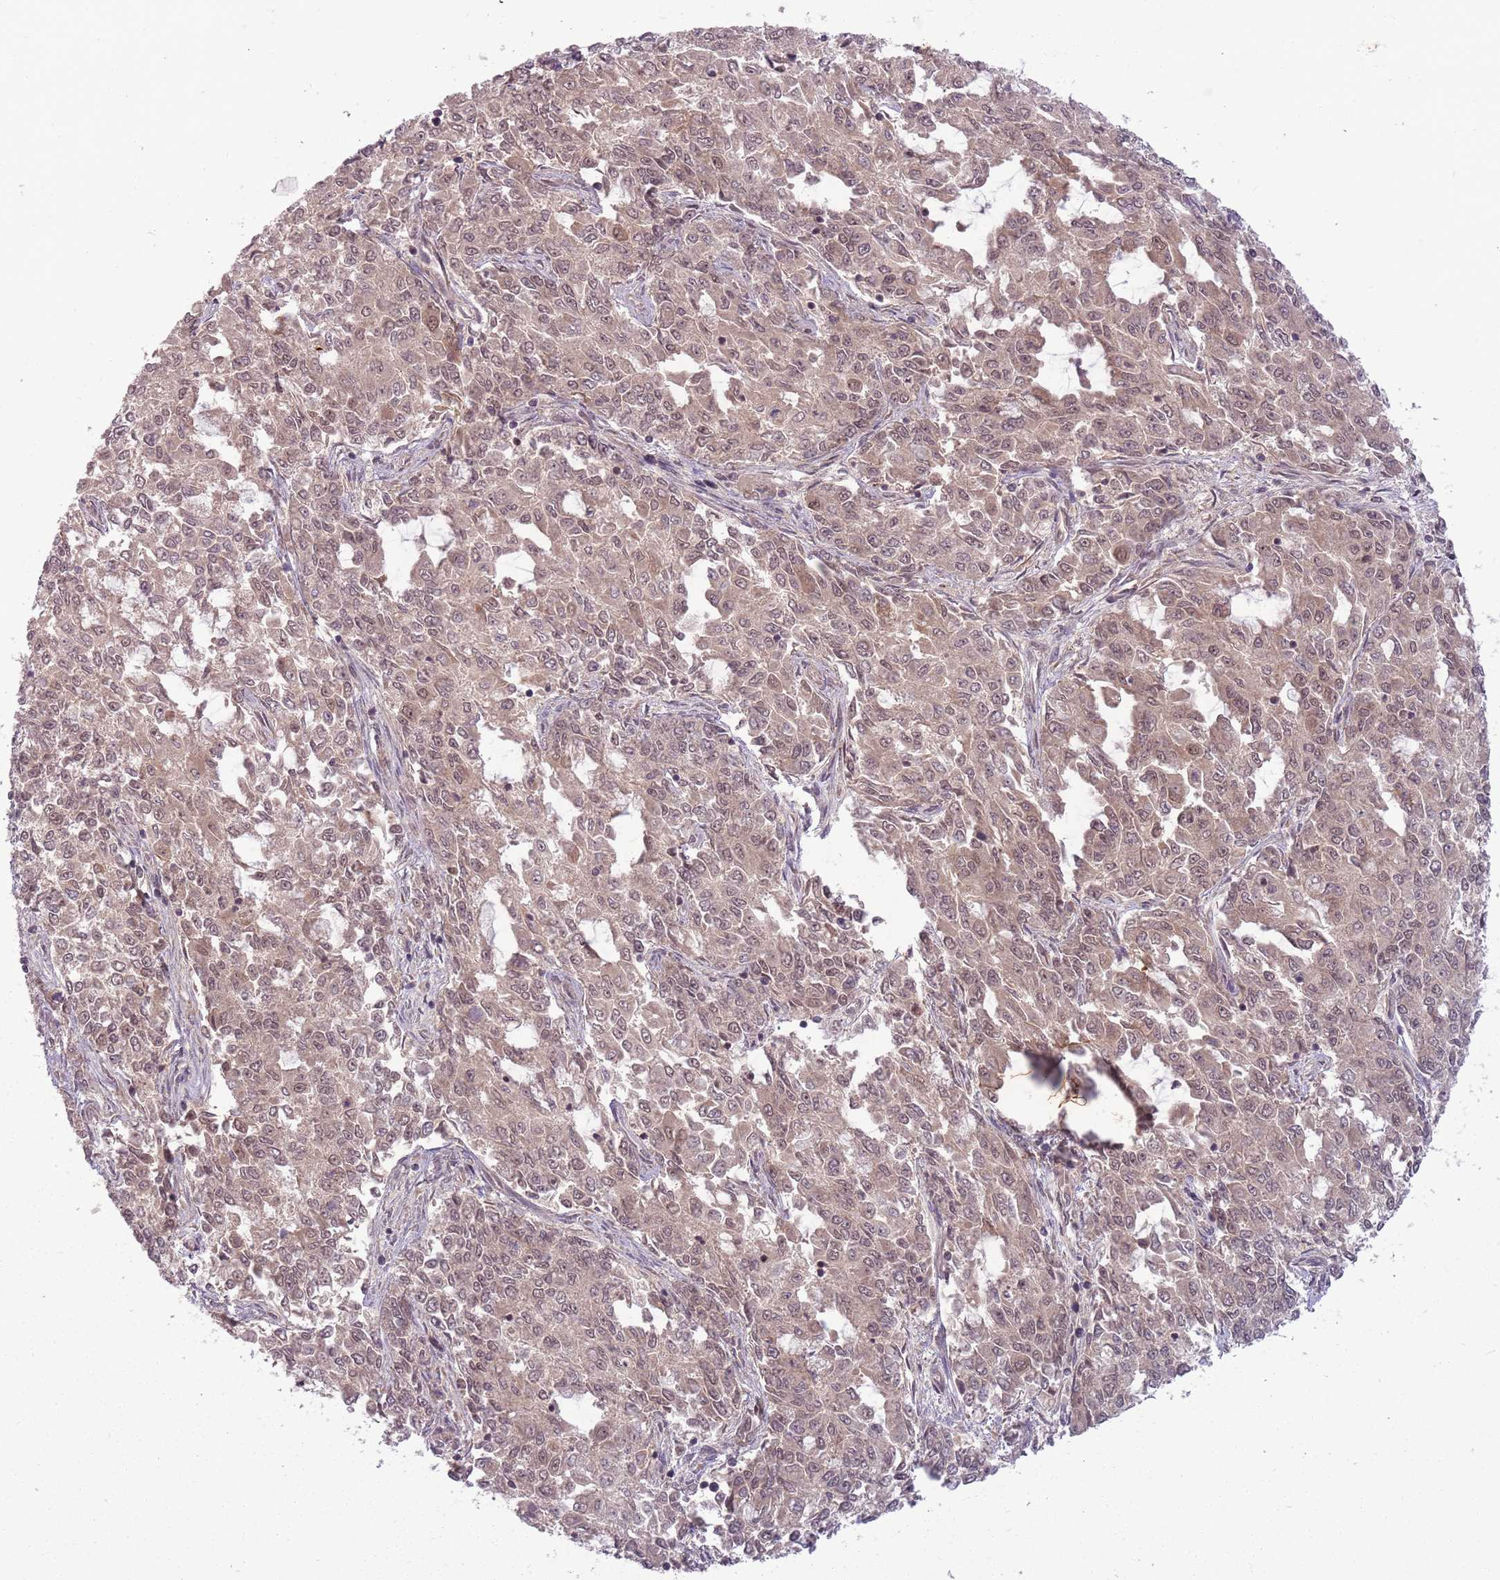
{"staining": {"intensity": "weak", "quantity": ">75%", "location": "cytoplasmic/membranous,nuclear"}, "tissue": "endometrial cancer", "cell_type": "Tumor cells", "image_type": "cancer", "snomed": [{"axis": "morphology", "description": "Adenocarcinoma, NOS"}, {"axis": "topography", "description": "Endometrium"}], "caption": "Immunohistochemical staining of adenocarcinoma (endometrial) reveals weak cytoplasmic/membranous and nuclear protein positivity in about >75% of tumor cells. The staining was performed using DAB (3,3'-diaminobenzidine), with brown indicating positive protein expression. Nuclei are stained blue with hematoxylin.", "gene": "ADAMTS3", "patient": {"sex": "female", "age": 50}}